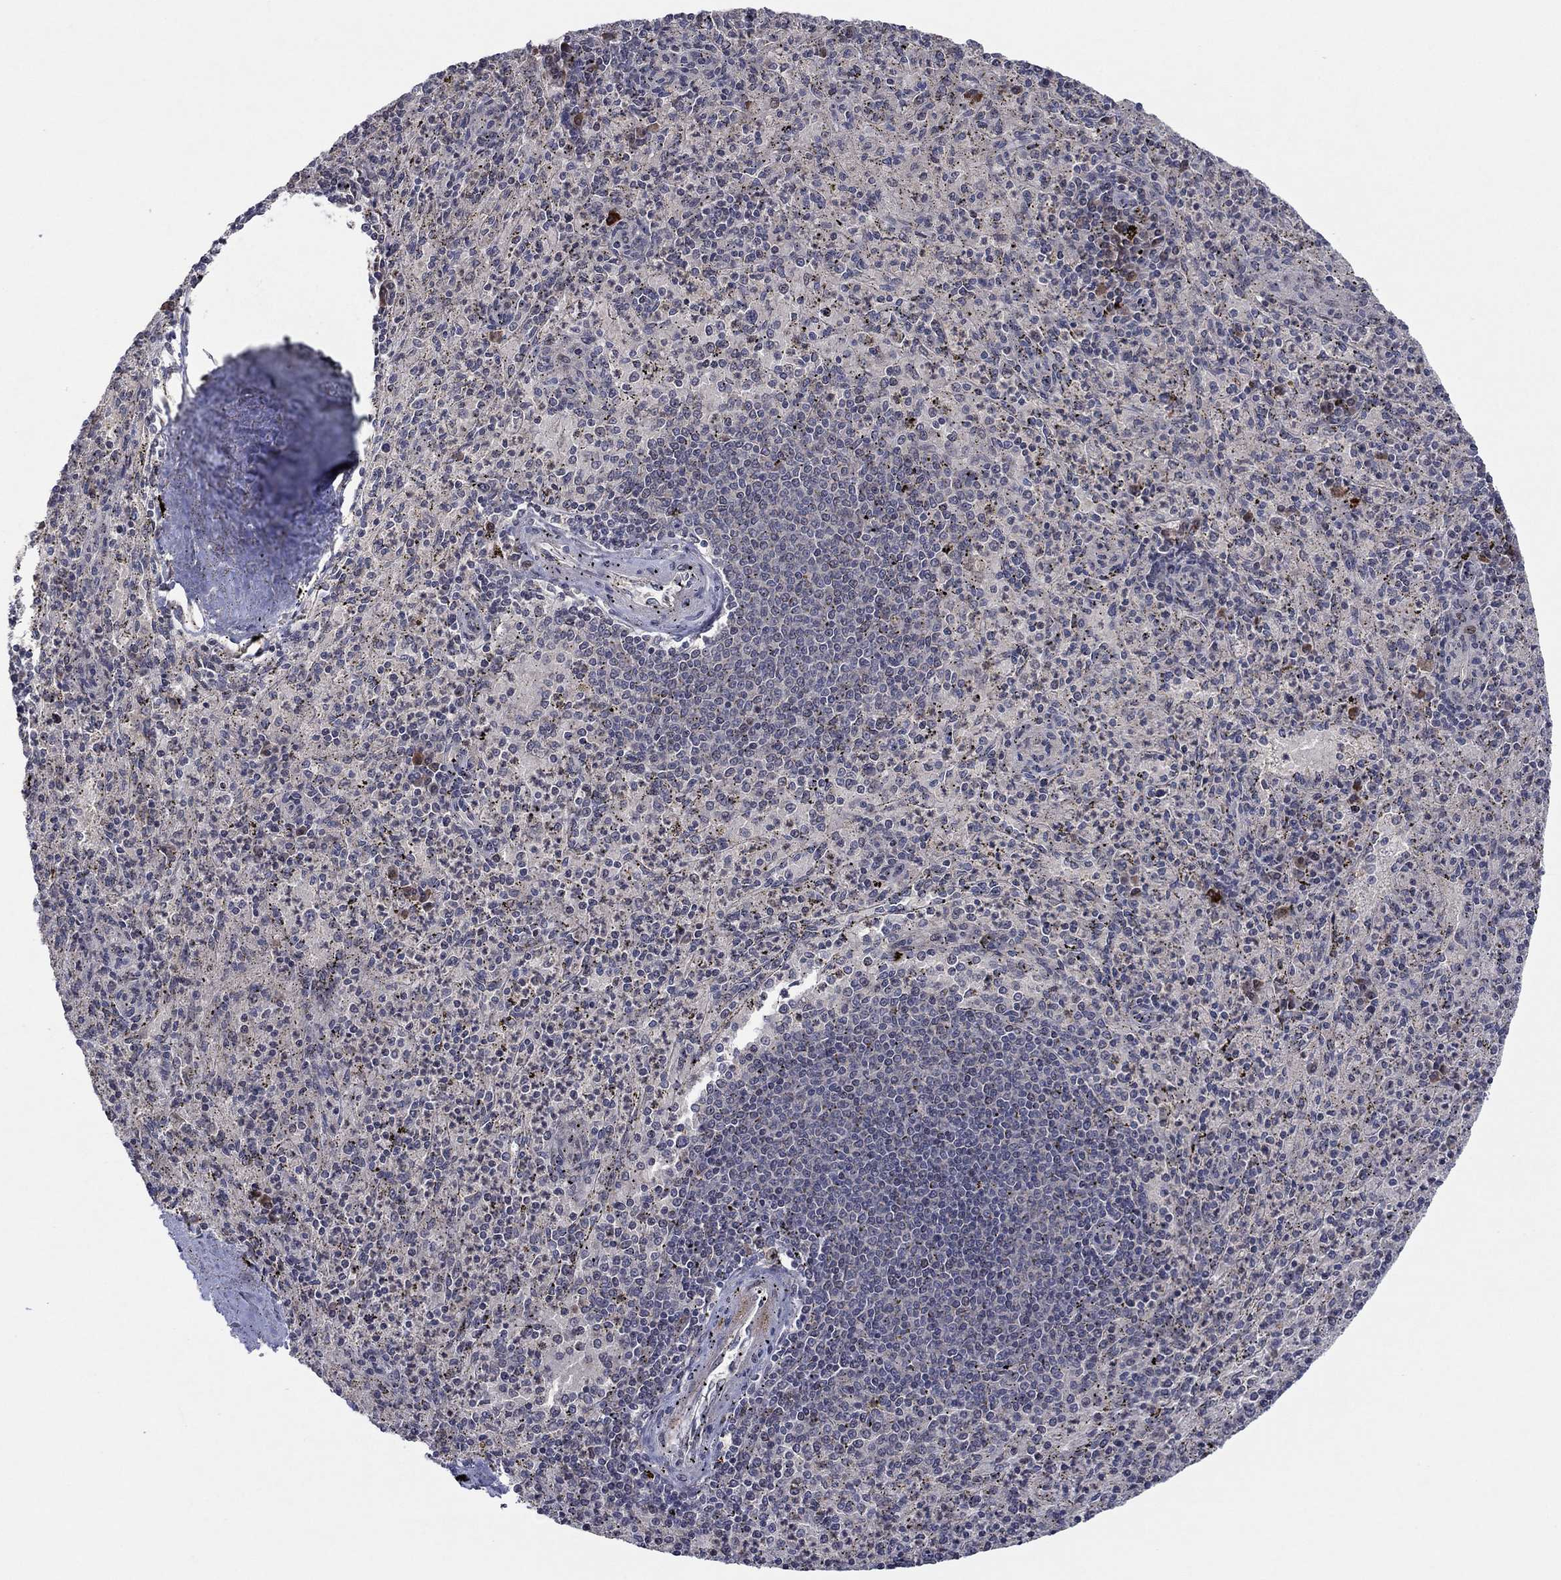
{"staining": {"intensity": "negative", "quantity": "none", "location": "none"}, "tissue": "spleen", "cell_type": "Cells in red pulp", "image_type": "normal", "snomed": [{"axis": "morphology", "description": "Normal tissue, NOS"}, {"axis": "topography", "description": "Spleen"}], "caption": "A histopathology image of spleen stained for a protein displays no brown staining in cells in red pulp.", "gene": "IL4", "patient": {"sex": "male", "age": 60}}